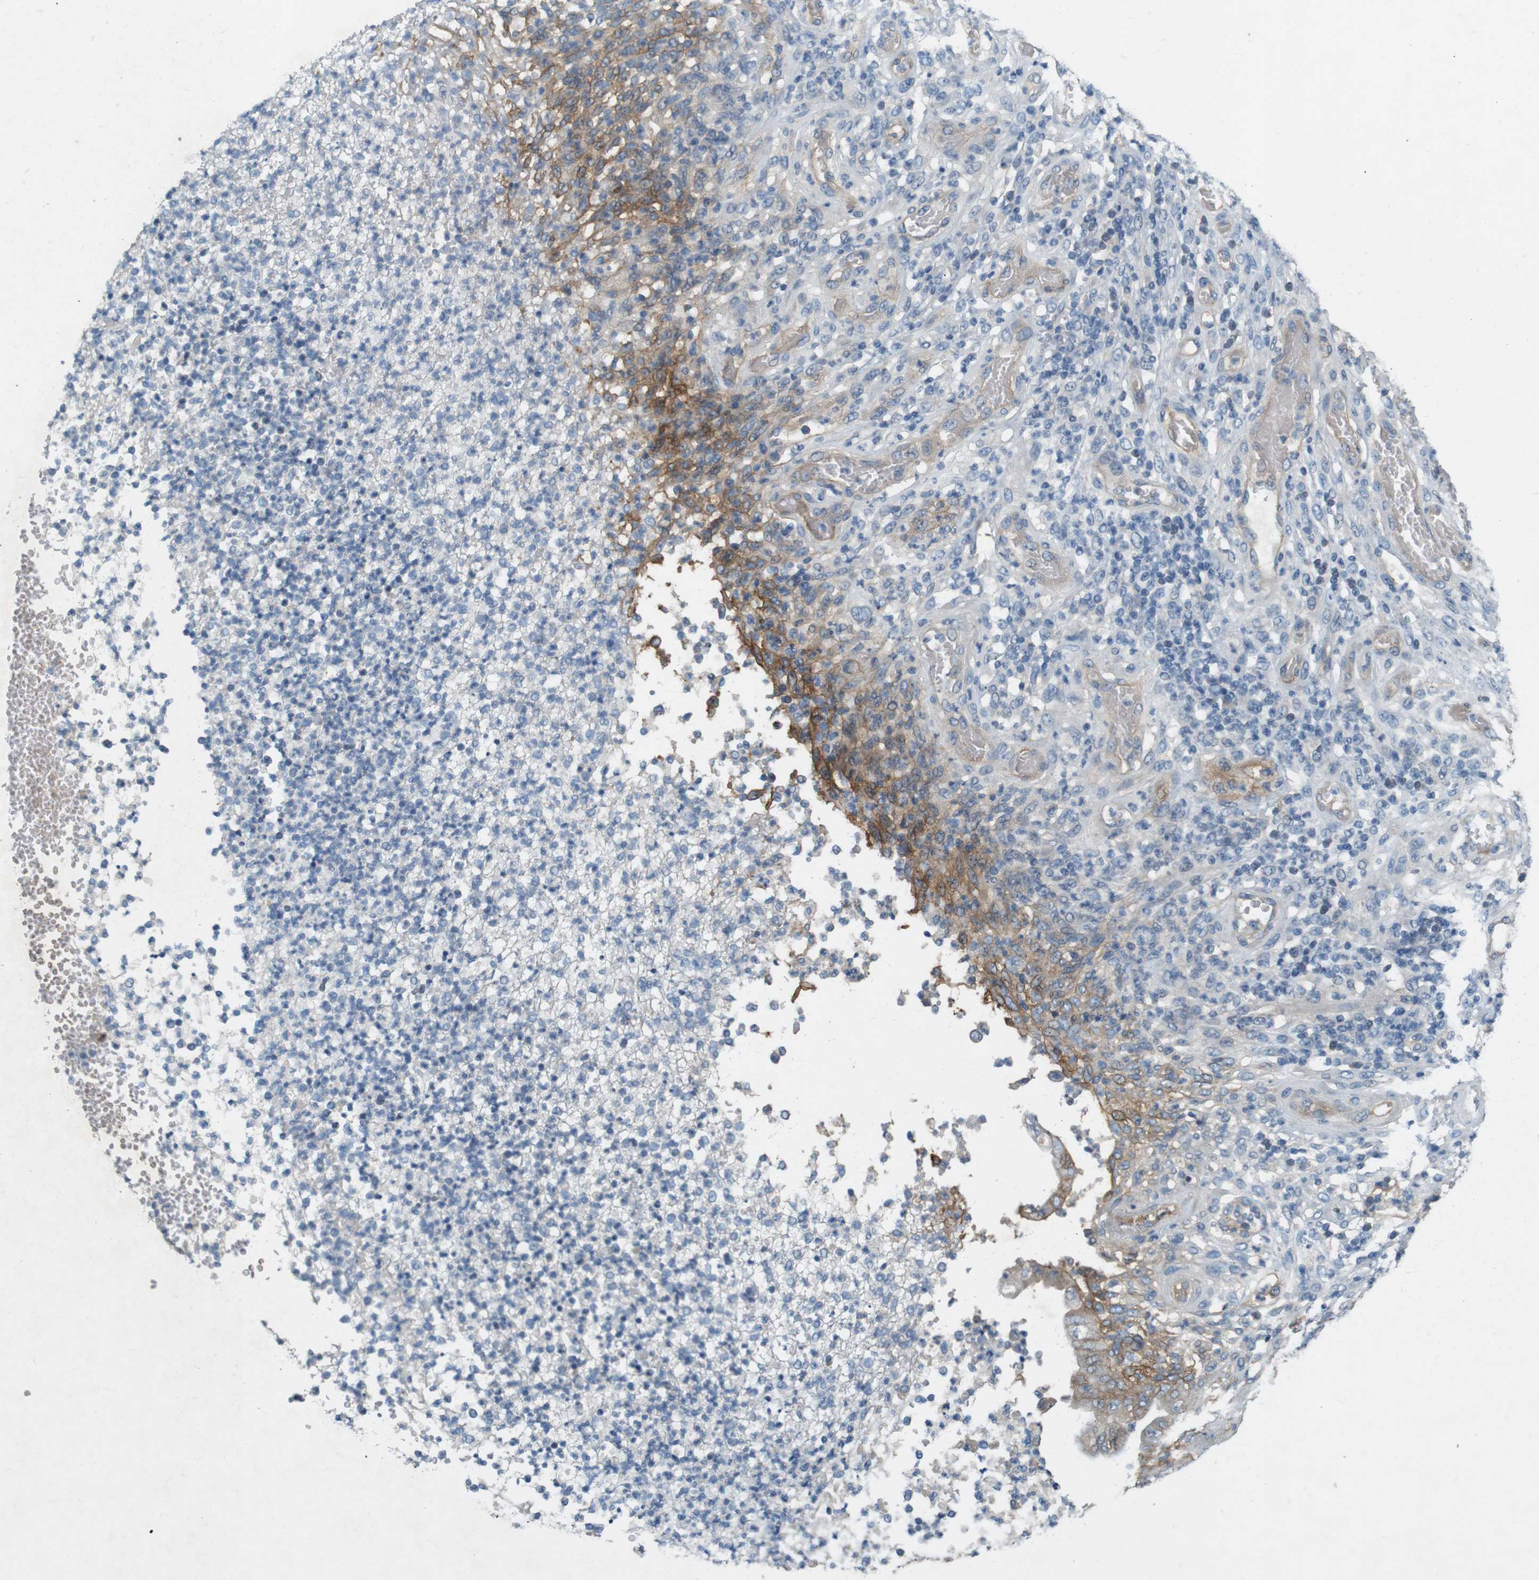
{"staining": {"intensity": "weak", "quantity": "<25%", "location": "cytoplasmic/membranous"}, "tissue": "stomach cancer", "cell_type": "Tumor cells", "image_type": "cancer", "snomed": [{"axis": "morphology", "description": "Adenocarcinoma, NOS"}, {"axis": "topography", "description": "Stomach"}], "caption": "Tumor cells show no significant protein expression in adenocarcinoma (stomach).", "gene": "PVR", "patient": {"sex": "female", "age": 73}}